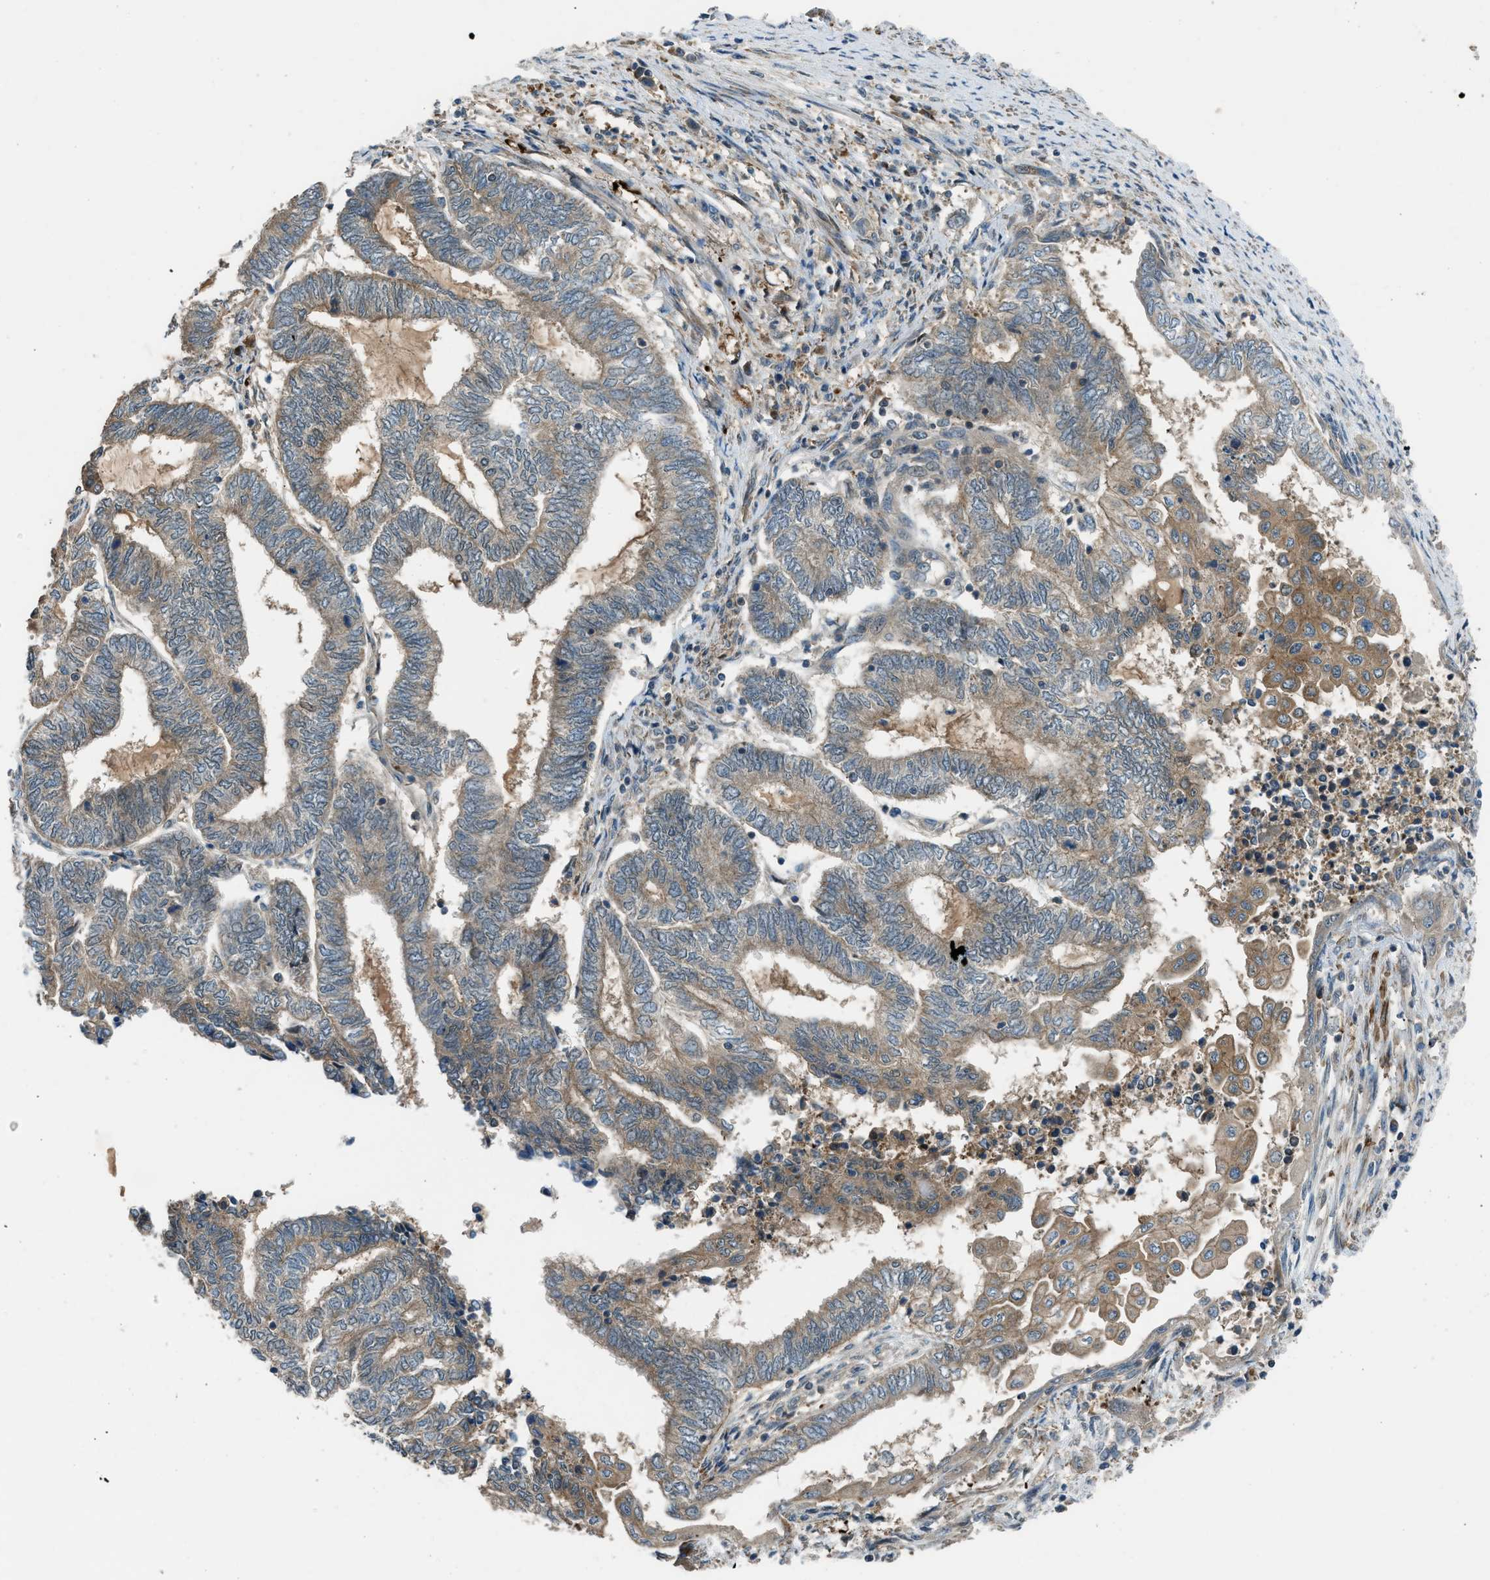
{"staining": {"intensity": "moderate", "quantity": ">75%", "location": "cytoplasmic/membranous"}, "tissue": "endometrial cancer", "cell_type": "Tumor cells", "image_type": "cancer", "snomed": [{"axis": "morphology", "description": "Adenocarcinoma, NOS"}, {"axis": "topography", "description": "Uterus"}, {"axis": "topography", "description": "Endometrium"}], "caption": "This photomicrograph exhibits immunohistochemistry staining of human endometrial cancer, with medium moderate cytoplasmic/membranous positivity in approximately >75% of tumor cells.", "gene": "SESN2", "patient": {"sex": "female", "age": 70}}